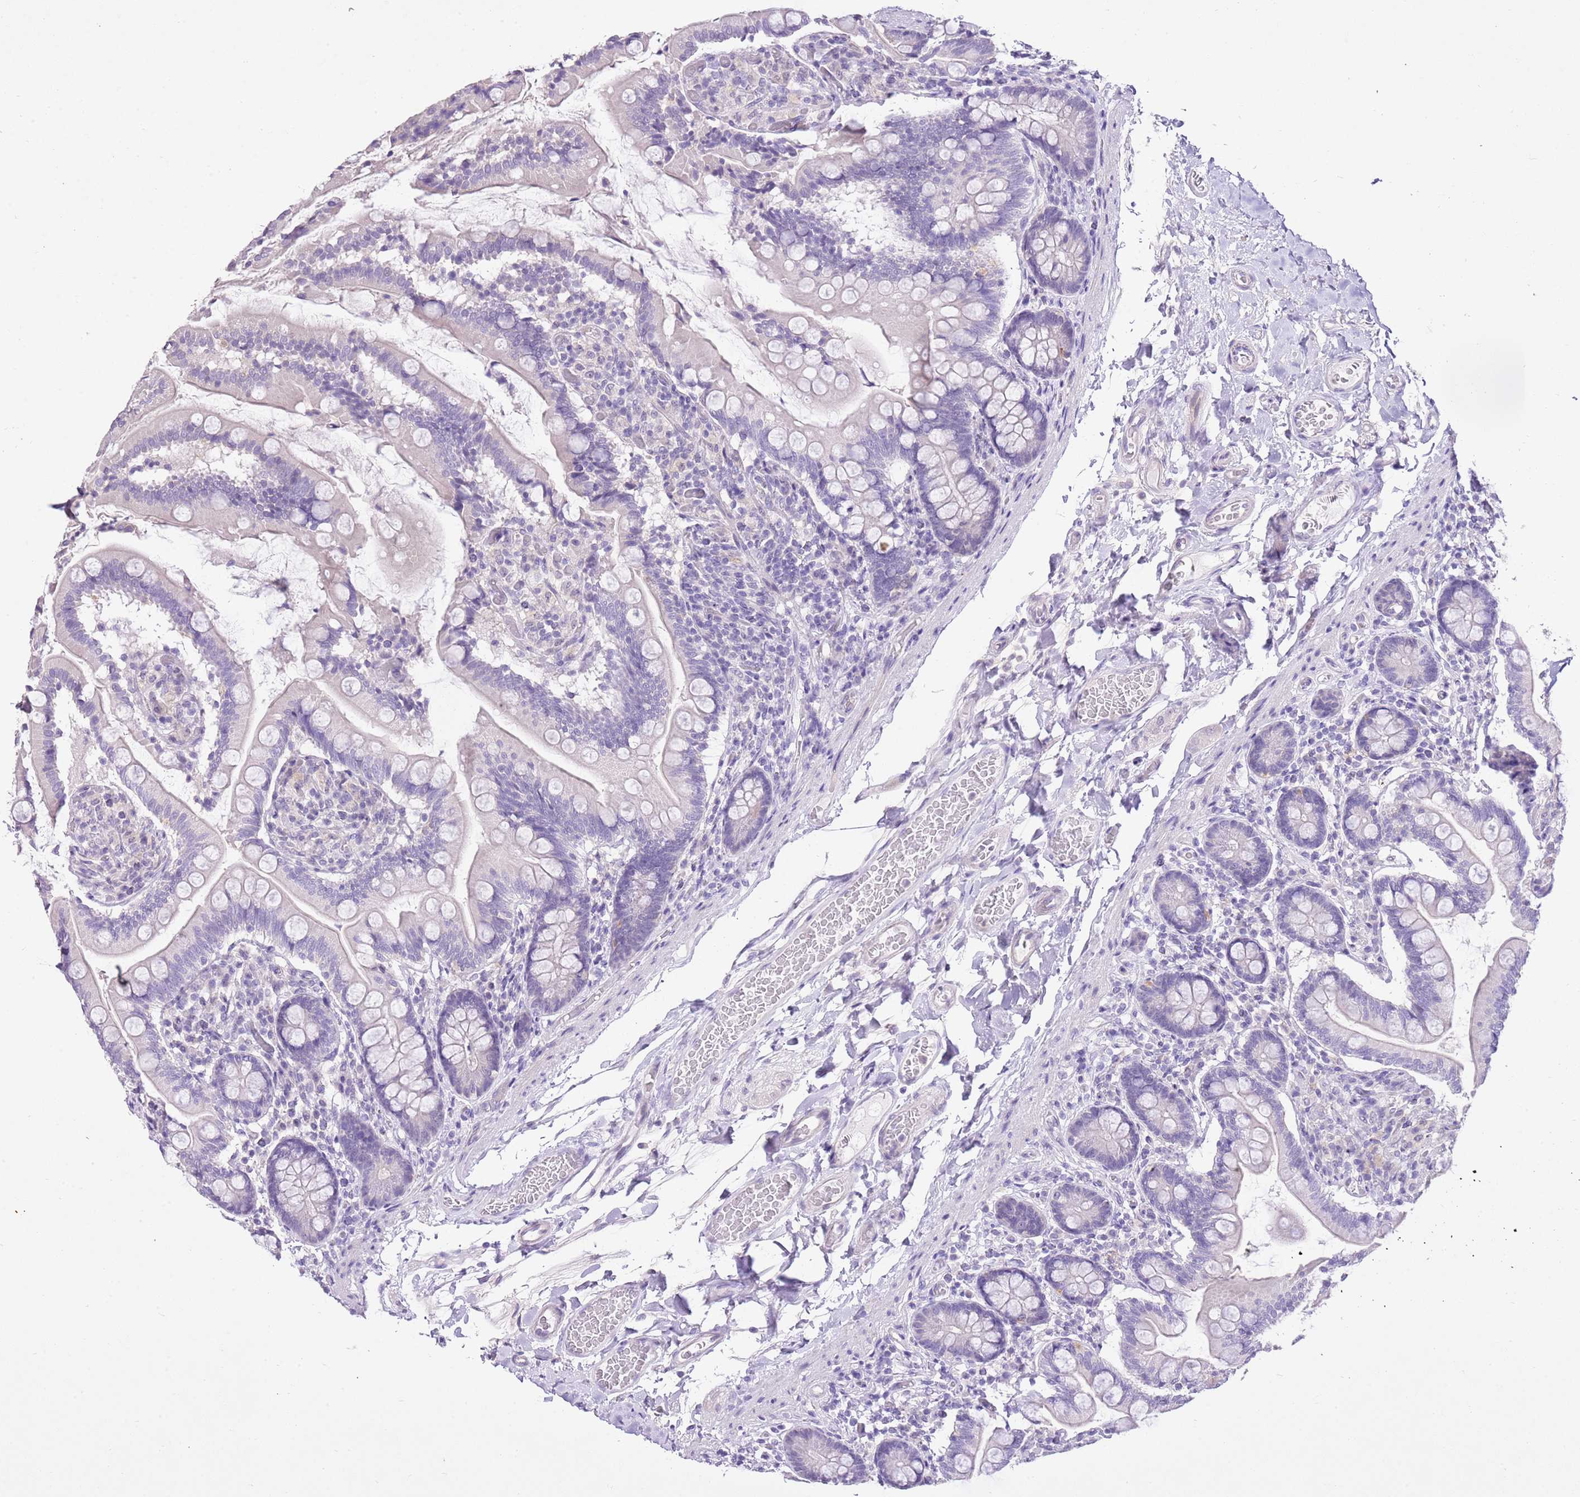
{"staining": {"intensity": "negative", "quantity": "none", "location": "none"}, "tissue": "small intestine", "cell_type": "Glandular cells", "image_type": "normal", "snomed": [{"axis": "morphology", "description": "Normal tissue, NOS"}, {"axis": "topography", "description": "Small intestine"}], "caption": "Glandular cells are negative for brown protein staining in normal small intestine.", "gene": "XPO7", "patient": {"sex": "female", "age": 64}}